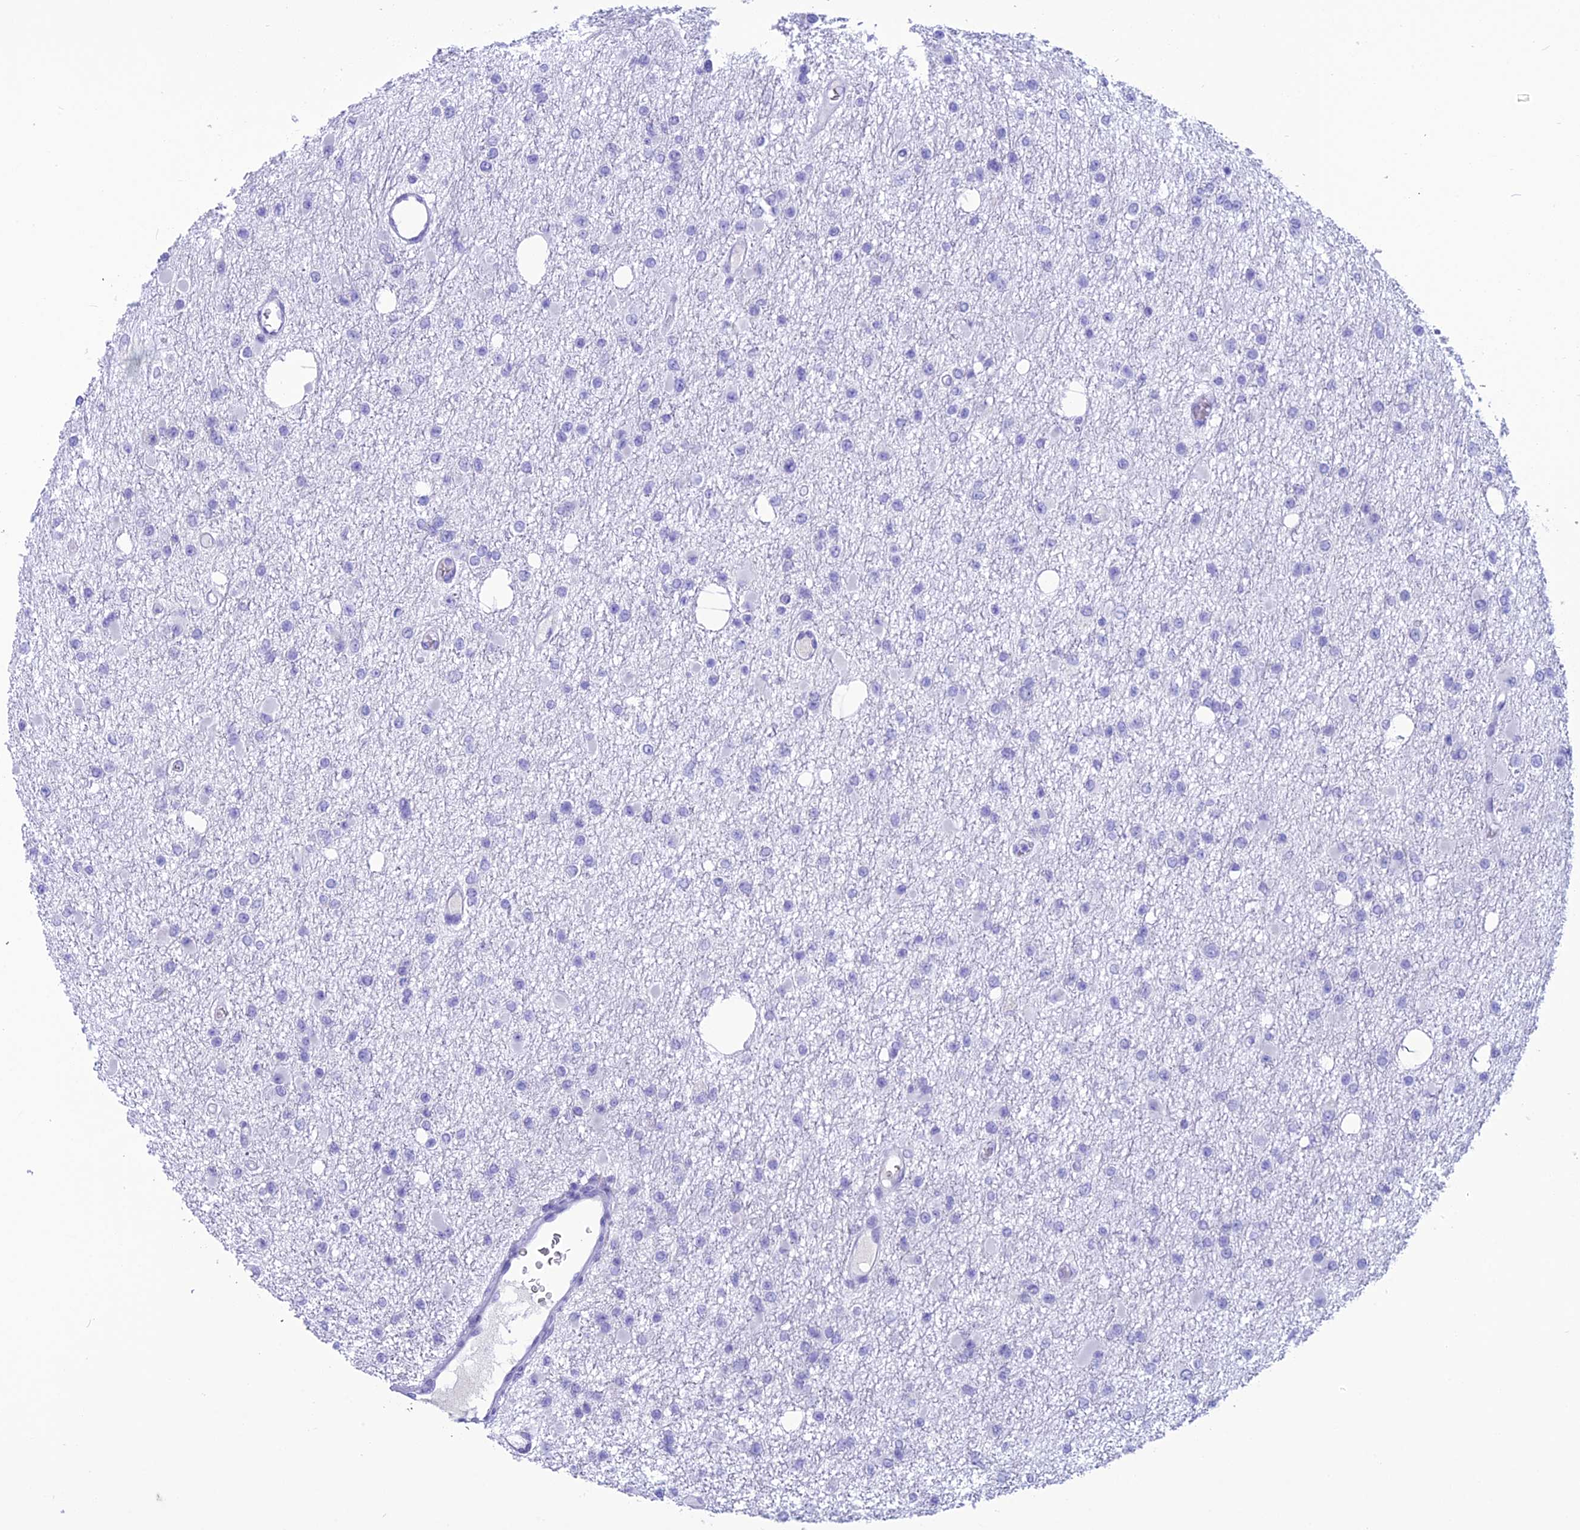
{"staining": {"intensity": "negative", "quantity": "none", "location": "none"}, "tissue": "glioma", "cell_type": "Tumor cells", "image_type": "cancer", "snomed": [{"axis": "morphology", "description": "Glioma, malignant, Low grade"}, {"axis": "topography", "description": "Brain"}], "caption": "This is an immunohistochemistry image of glioma. There is no expression in tumor cells.", "gene": "TRAM1L1", "patient": {"sex": "female", "age": 22}}